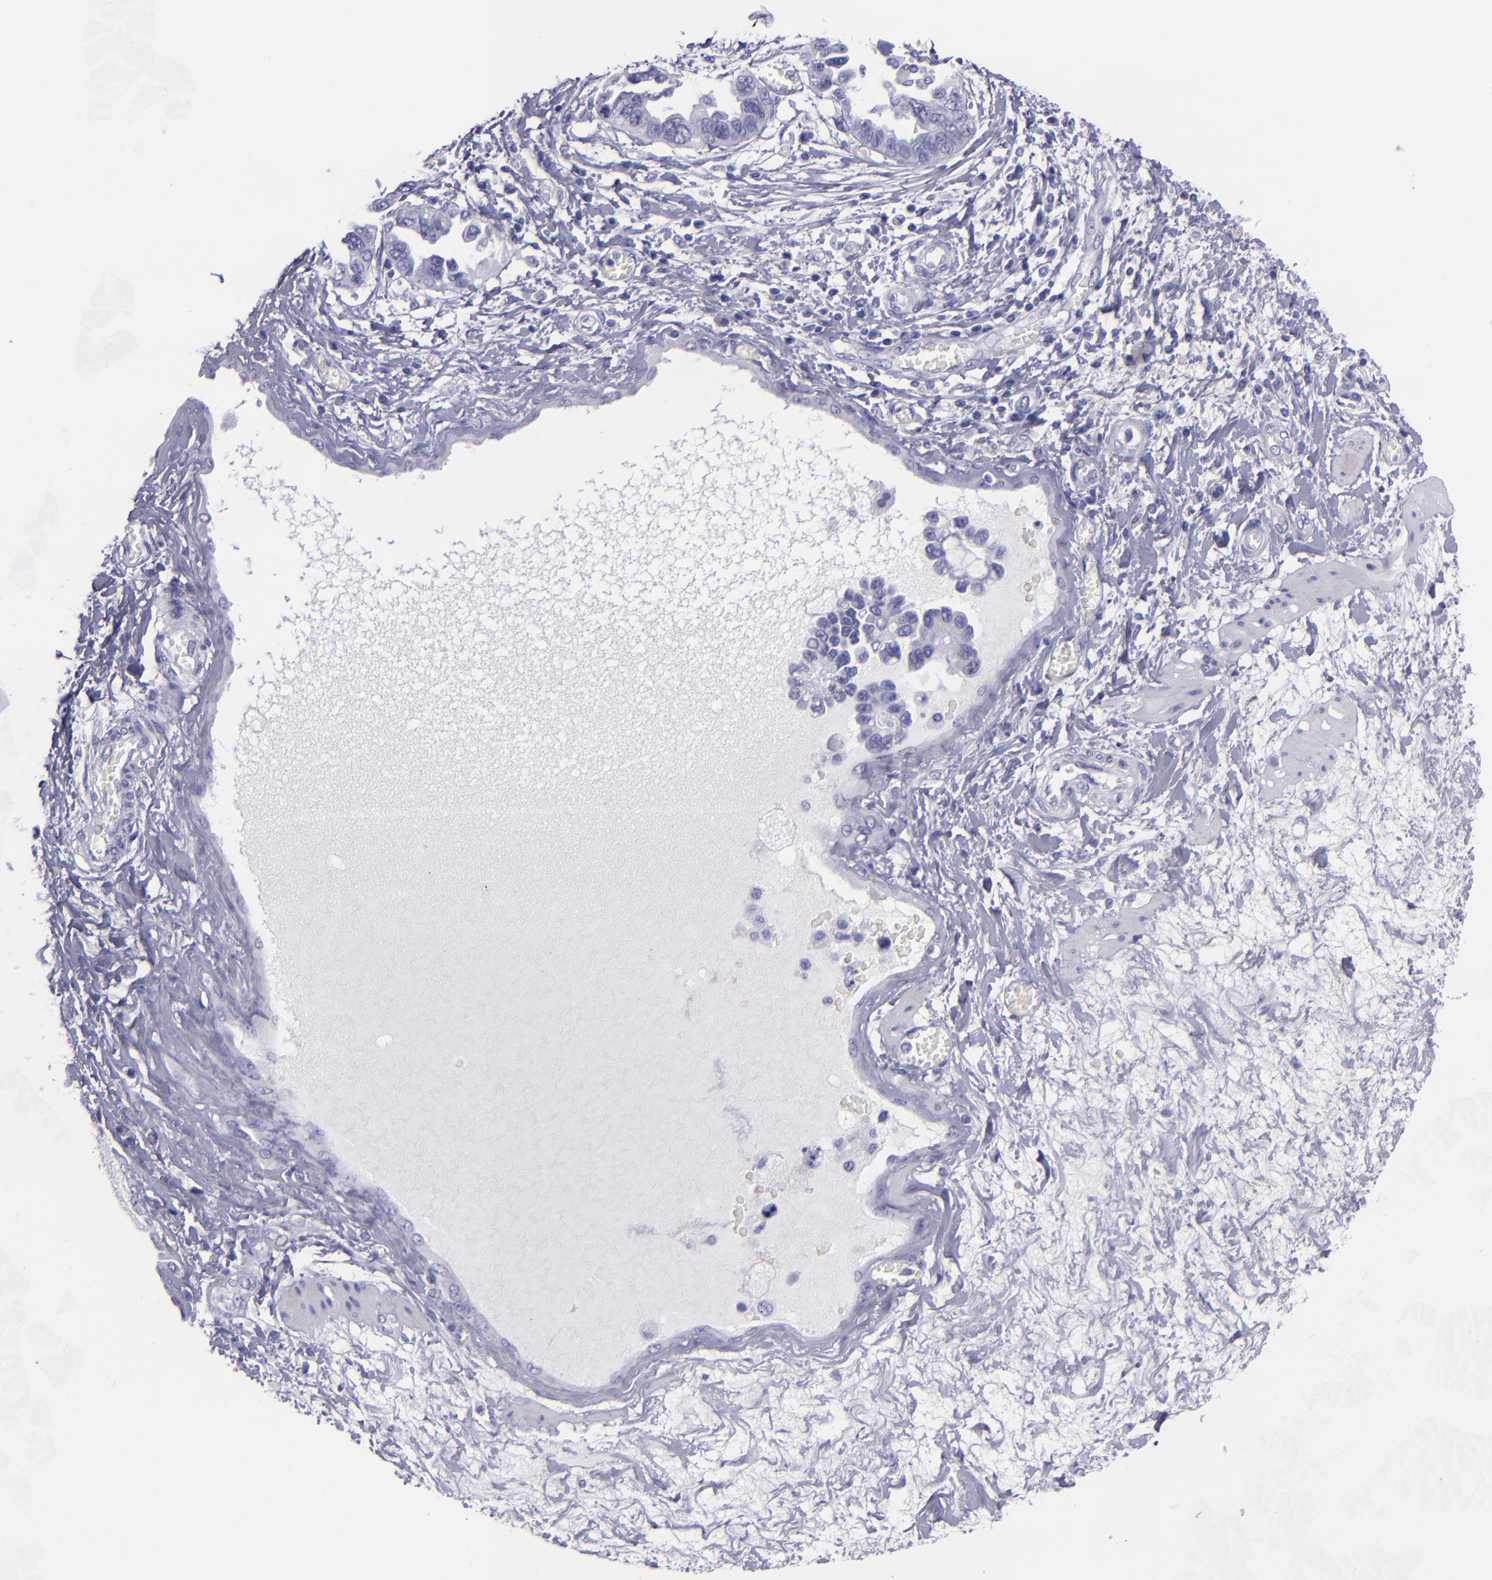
{"staining": {"intensity": "negative", "quantity": "none", "location": "none"}, "tissue": "ovarian cancer", "cell_type": "Tumor cells", "image_type": "cancer", "snomed": [{"axis": "morphology", "description": "Cystadenocarcinoma, serous, NOS"}, {"axis": "topography", "description": "Ovary"}], "caption": "The IHC image has no significant positivity in tumor cells of serous cystadenocarcinoma (ovarian) tissue.", "gene": "TNNT3", "patient": {"sex": "female", "age": 63}}